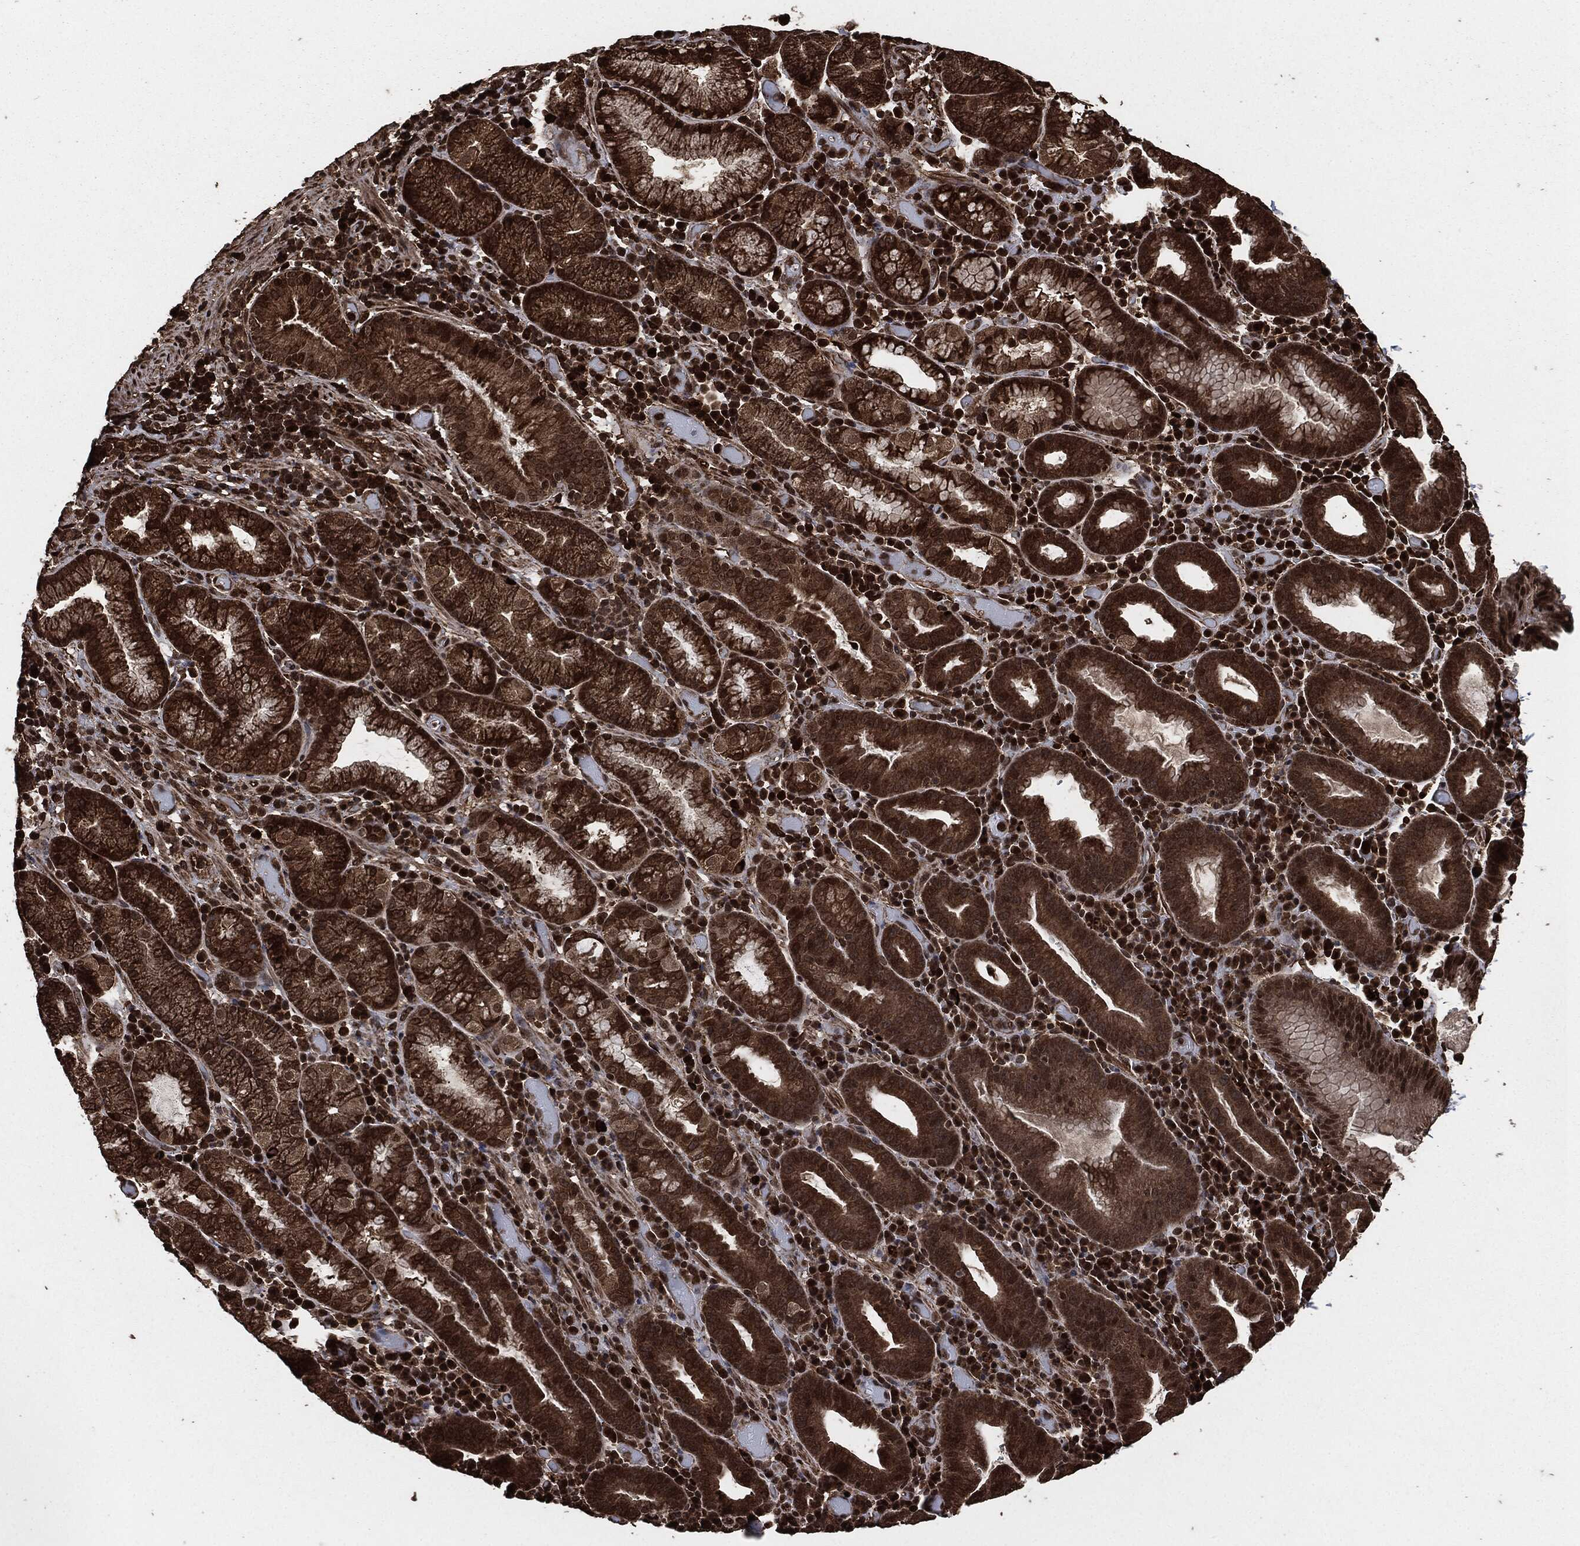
{"staining": {"intensity": "strong", "quantity": "25%-75%", "location": "cytoplasmic/membranous,nuclear"}, "tissue": "stomach cancer", "cell_type": "Tumor cells", "image_type": "cancer", "snomed": [{"axis": "morphology", "description": "Adenocarcinoma, NOS"}, {"axis": "topography", "description": "Stomach"}], "caption": "A high-resolution histopathology image shows immunohistochemistry staining of stomach adenocarcinoma, which shows strong cytoplasmic/membranous and nuclear expression in about 25%-75% of tumor cells.", "gene": "EGFR", "patient": {"sex": "male", "age": 79}}